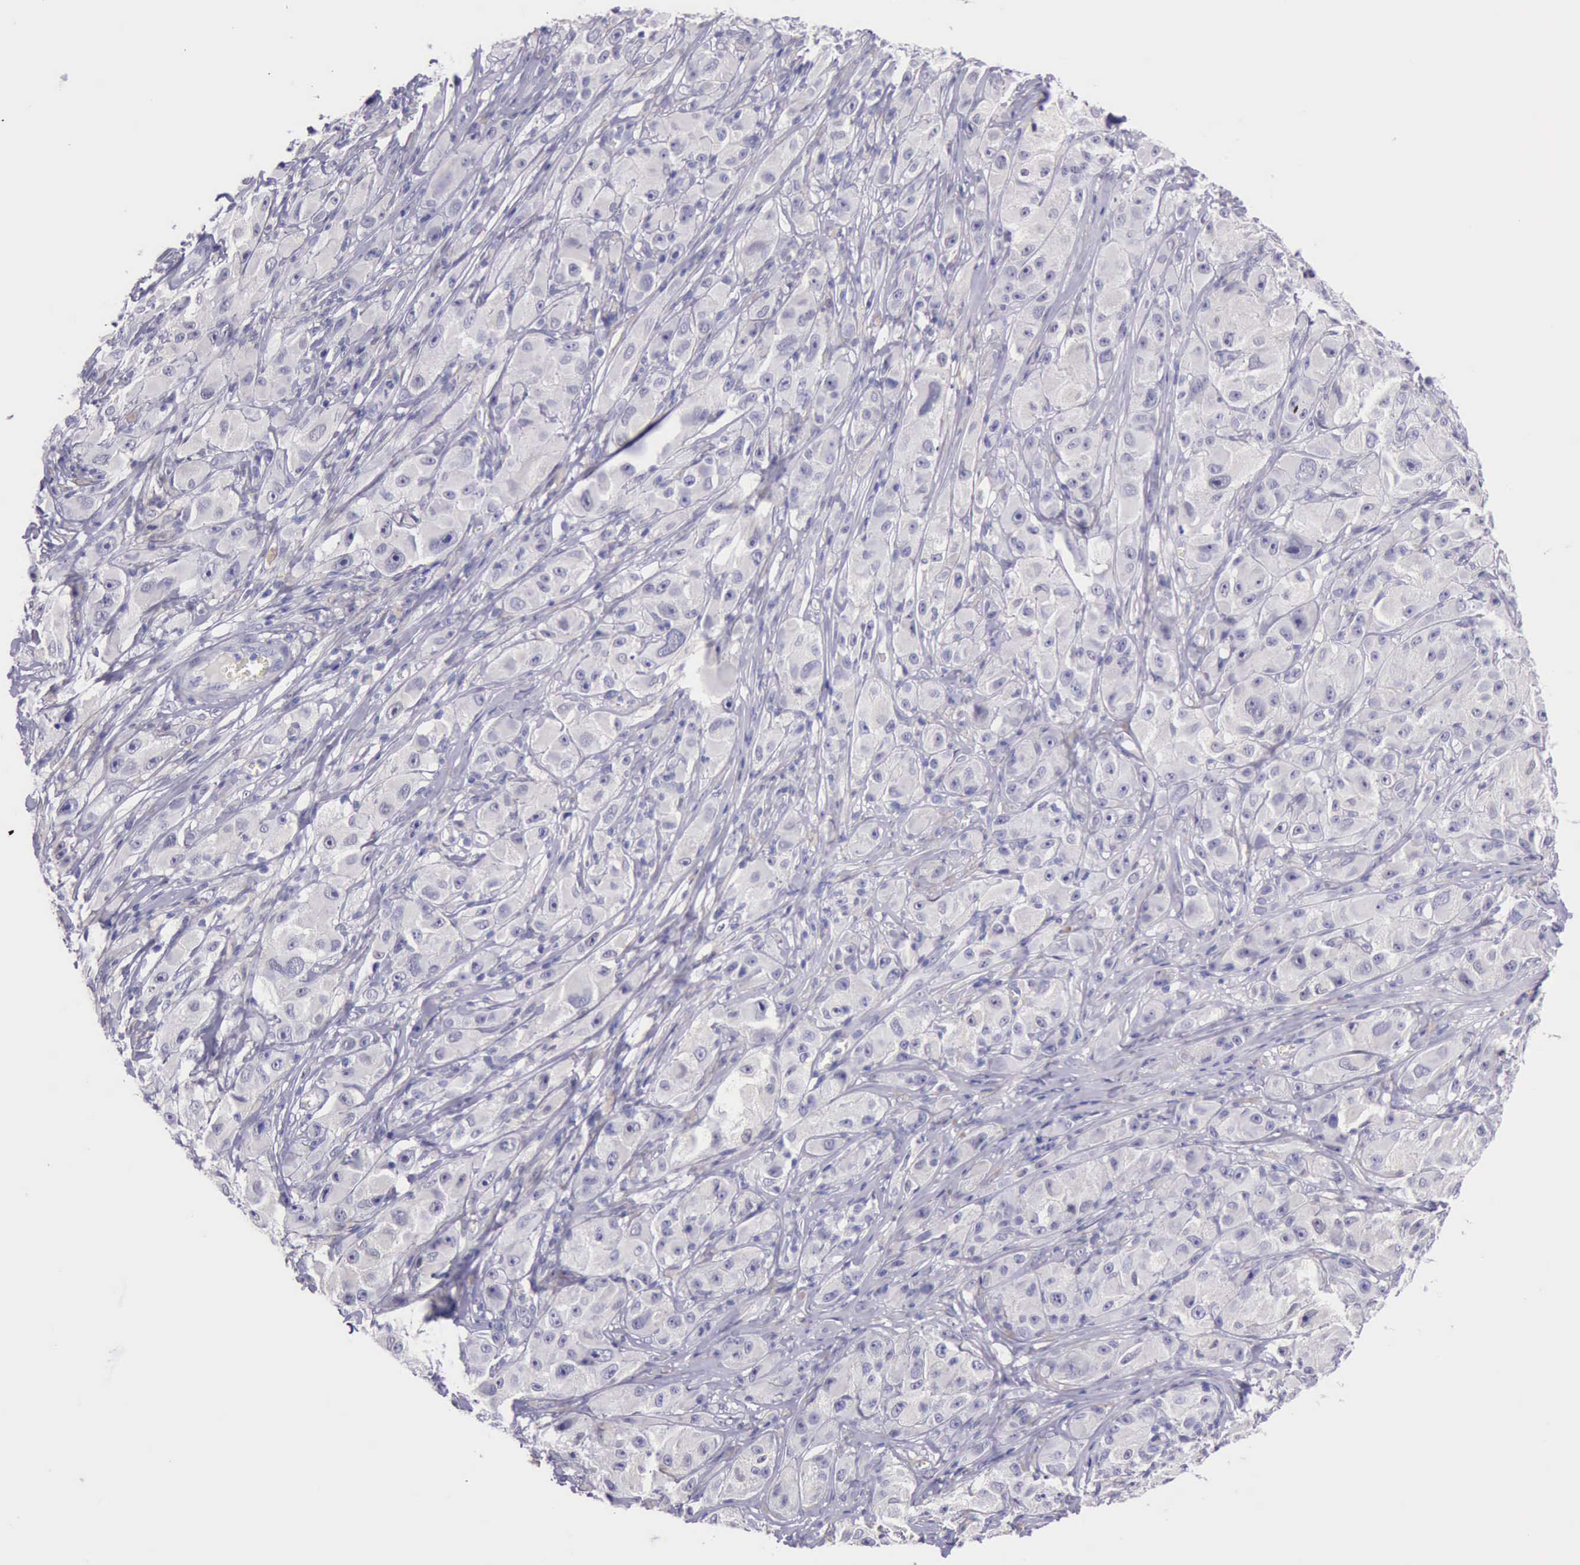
{"staining": {"intensity": "negative", "quantity": "none", "location": "none"}, "tissue": "melanoma", "cell_type": "Tumor cells", "image_type": "cancer", "snomed": [{"axis": "morphology", "description": "Malignant melanoma, NOS"}, {"axis": "topography", "description": "Skin"}], "caption": "The micrograph reveals no significant positivity in tumor cells of malignant melanoma. The staining is performed using DAB brown chromogen with nuclei counter-stained in using hematoxylin.", "gene": "LRFN5", "patient": {"sex": "male", "age": 56}}